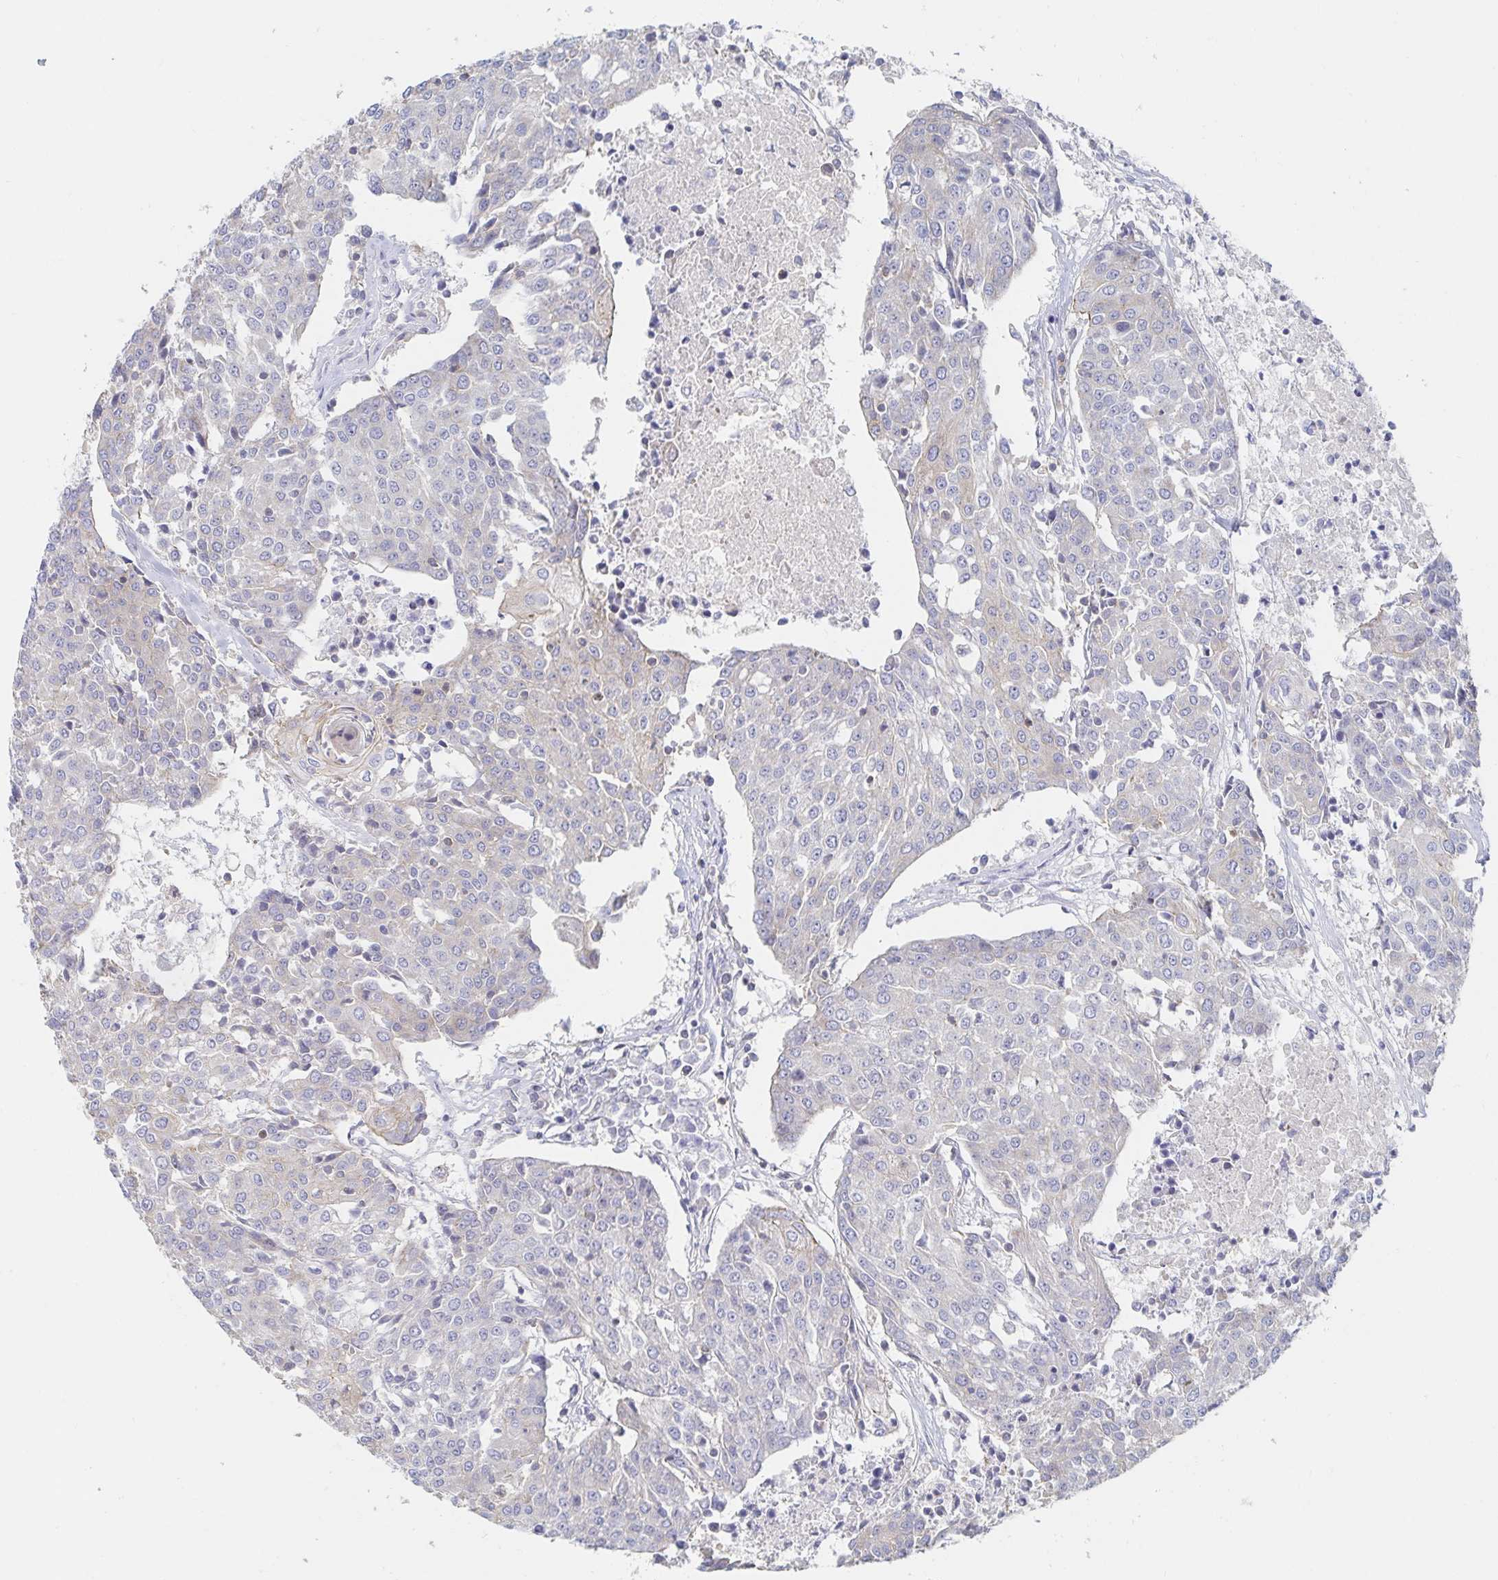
{"staining": {"intensity": "negative", "quantity": "none", "location": "none"}, "tissue": "urothelial cancer", "cell_type": "Tumor cells", "image_type": "cancer", "snomed": [{"axis": "morphology", "description": "Urothelial carcinoma, High grade"}, {"axis": "topography", "description": "Urinary bladder"}], "caption": "Tumor cells show no significant expression in high-grade urothelial carcinoma. (DAB IHC, high magnification).", "gene": "PIK3CD", "patient": {"sex": "female", "age": 85}}